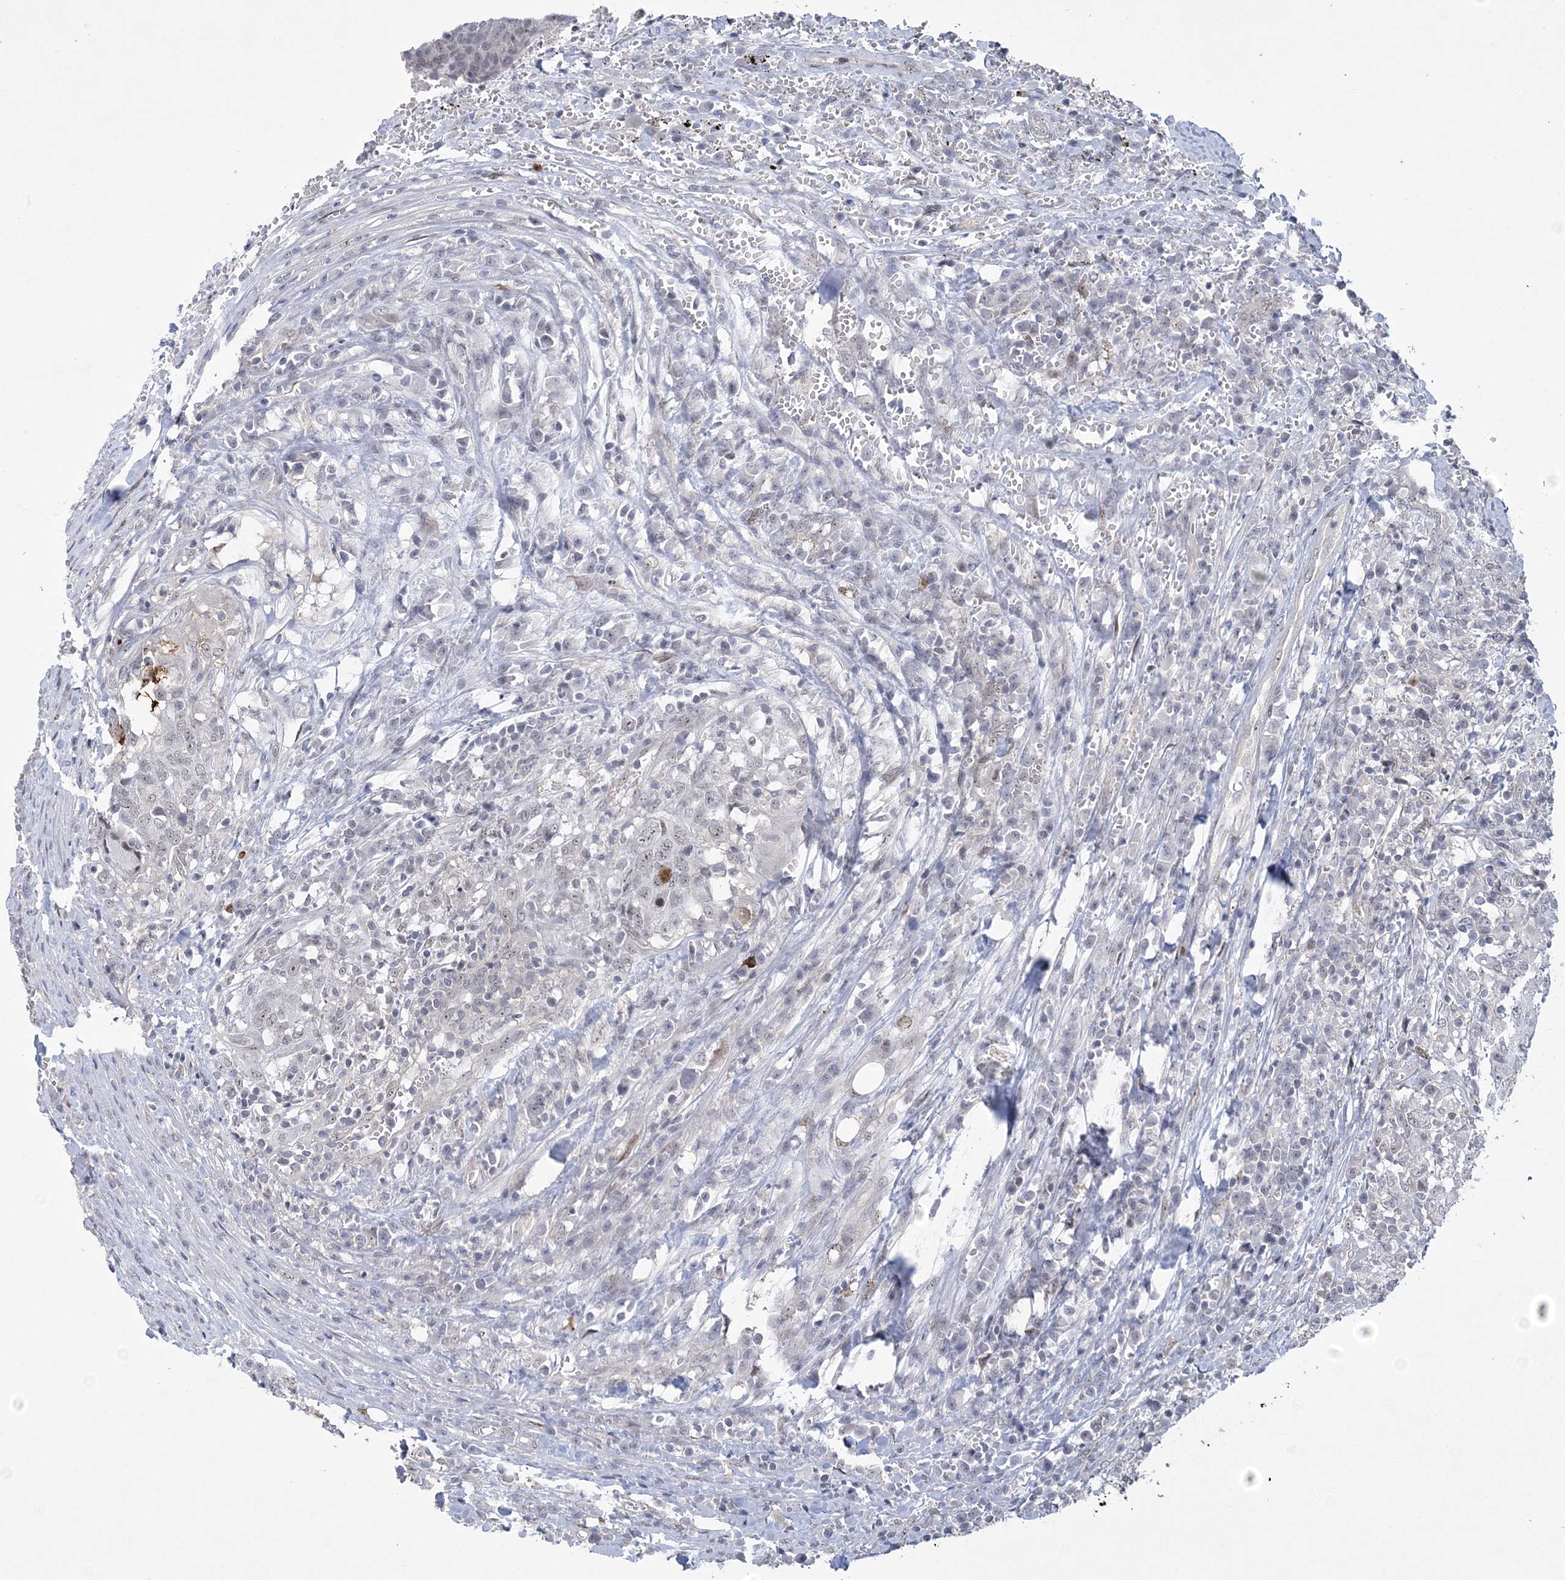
{"staining": {"intensity": "negative", "quantity": "none", "location": "none"}, "tissue": "head and neck cancer", "cell_type": "Tumor cells", "image_type": "cancer", "snomed": [{"axis": "morphology", "description": "Squamous cell carcinoma, NOS"}, {"axis": "topography", "description": "Head-Neck"}], "caption": "DAB immunohistochemical staining of human head and neck squamous cell carcinoma shows no significant expression in tumor cells. Nuclei are stained in blue.", "gene": "HOMEZ", "patient": {"sex": "male", "age": 66}}